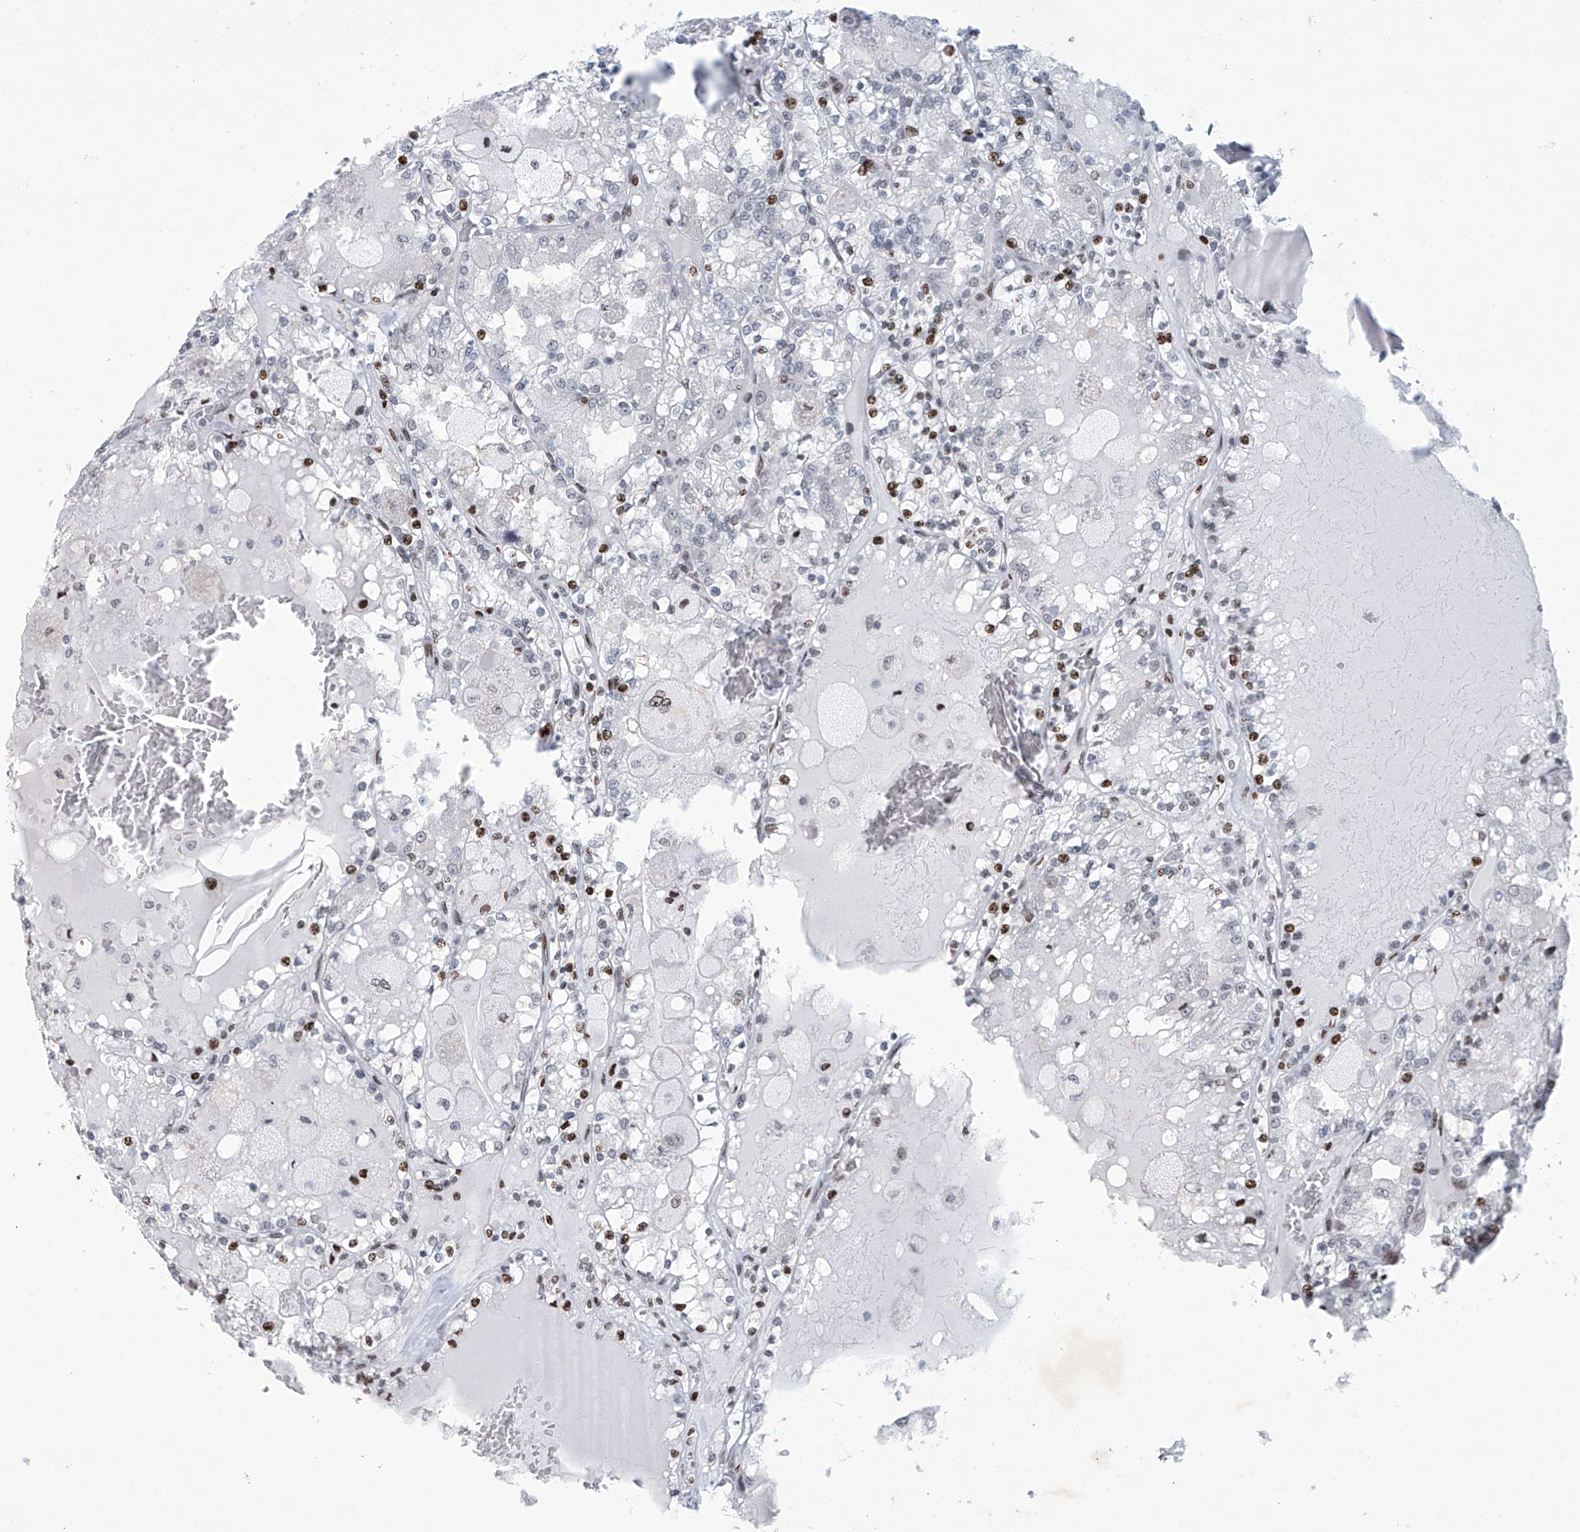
{"staining": {"intensity": "moderate", "quantity": "25%-75%", "location": "nuclear"}, "tissue": "renal cancer", "cell_type": "Tumor cells", "image_type": "cancer", "snomed": [{"axis": "morphology", "description": "Adenocarcinoma, NOS"}, {"axis": "topography", "description": "Kidney"}], "caption": "A medium amount of moderate nuclear expression is present in about 25%-75% of tumor cells in renal cancer (adenocarcinoma) tissue.", "gene": "RFX7", "patient": {"sex": "female", "age": 56}}